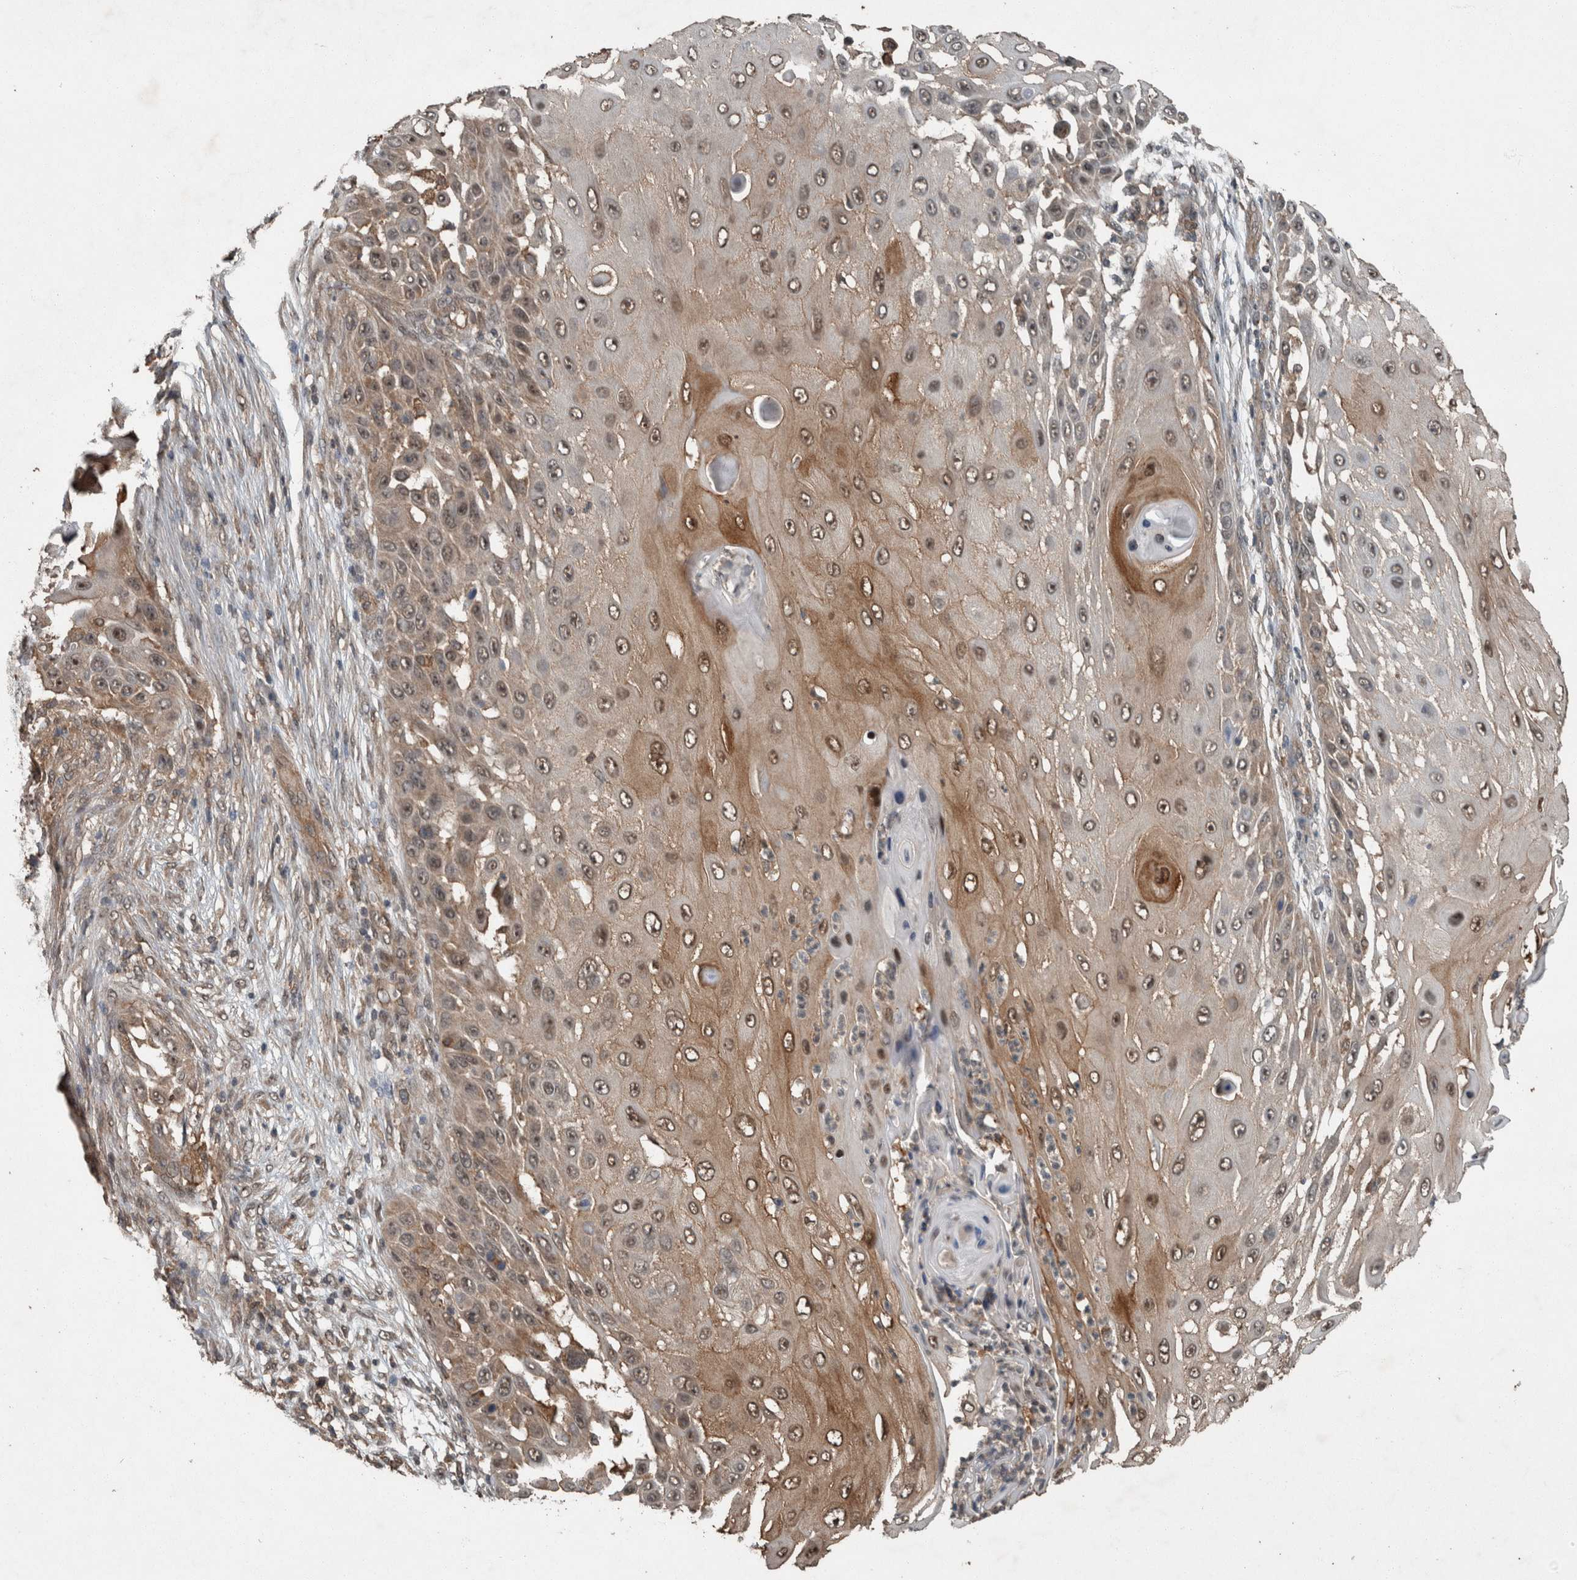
{"staining": {"intensity": "weak", "quantity": ">75%", "location": "cytoplasmic/membranous,nuclear"}, "tissue": "skin cancer", "cell_type": "Tumor cells", "image_type": "cancer", "snomed": [{"axis": "morphology", "description": "Squamous cell carcinoma, NOS"}, {"axis": "topography", "description": "Skin"}], "caption": "Skin cancer (squamous cell carcinoma) was stained to show a protein in brown. There is low levels of weak cytoplasmic/membranous and nuclear expression in approximately >75% of tumor cells. The protein of interest is stained brown, and the nuclei are stained in blue (DAB (3,3'-diaminobenzidine) IHC with brightfield microscopy, high magnification).", "gene": "MYO1E", "patient": {"sex": "female", "age": 44}}